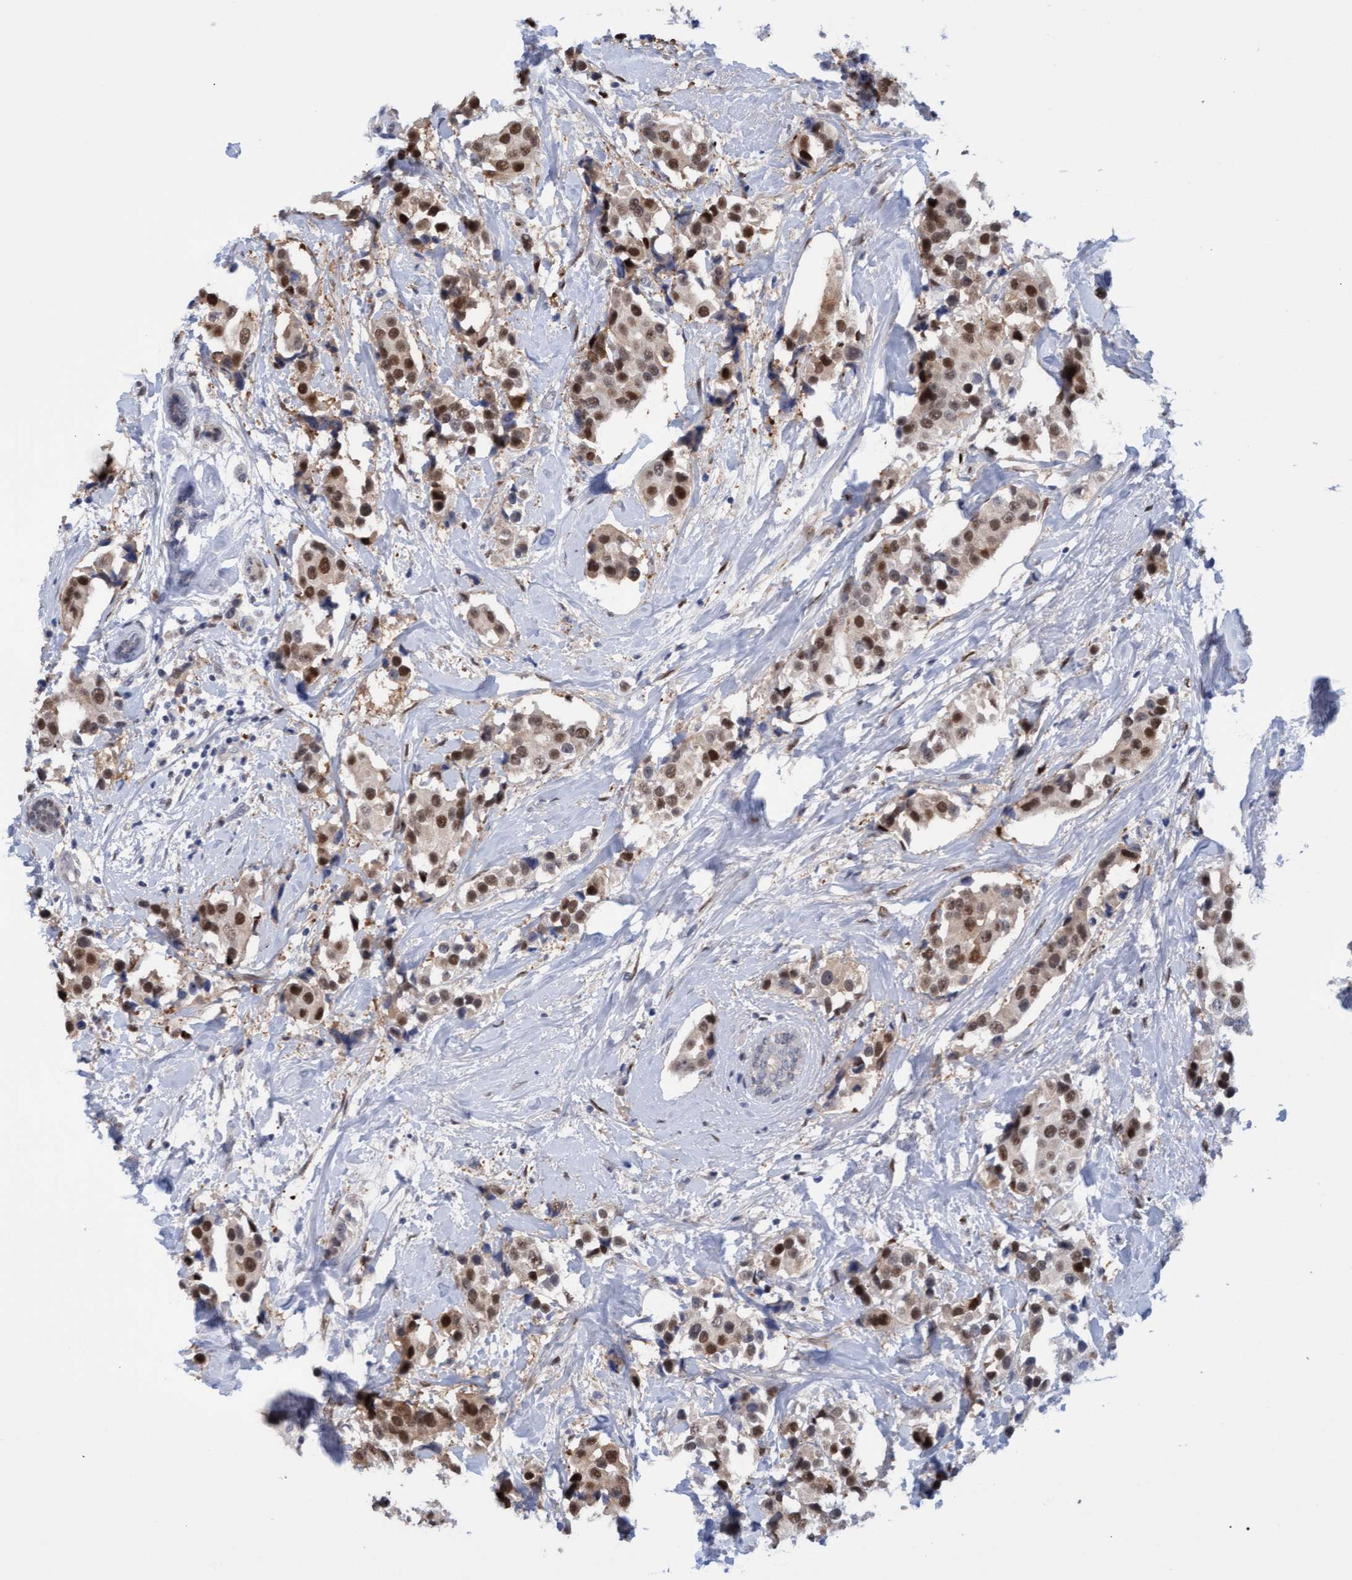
{"staining": {"intensity": "strong", "quantity": ">75%", "location": "nuclear"}, "tissue": "breast cancer", "cell_type": "Tumor cells", "image_type": "cancer", "snomed": [{"axis": "morphology", "description": "Normal tissue, NOS"}, {"axis": "morphology", "description": "Duct carcinoma"}, {"axis": "topography", "description": "Breast"}], "caption": "Immunohistochemistry micrograph of neoplastic tissue: human breast cancer (infiltrating ductal carcinoma) stained using immunohistochemistry (IHC) reveals high levels of strong protein expression localized specifically in the nuclear of tumor cells, appearing as a nuclear brown color.", "gene": "PINX1", "patient": {"sex": "female", "age": 39}}